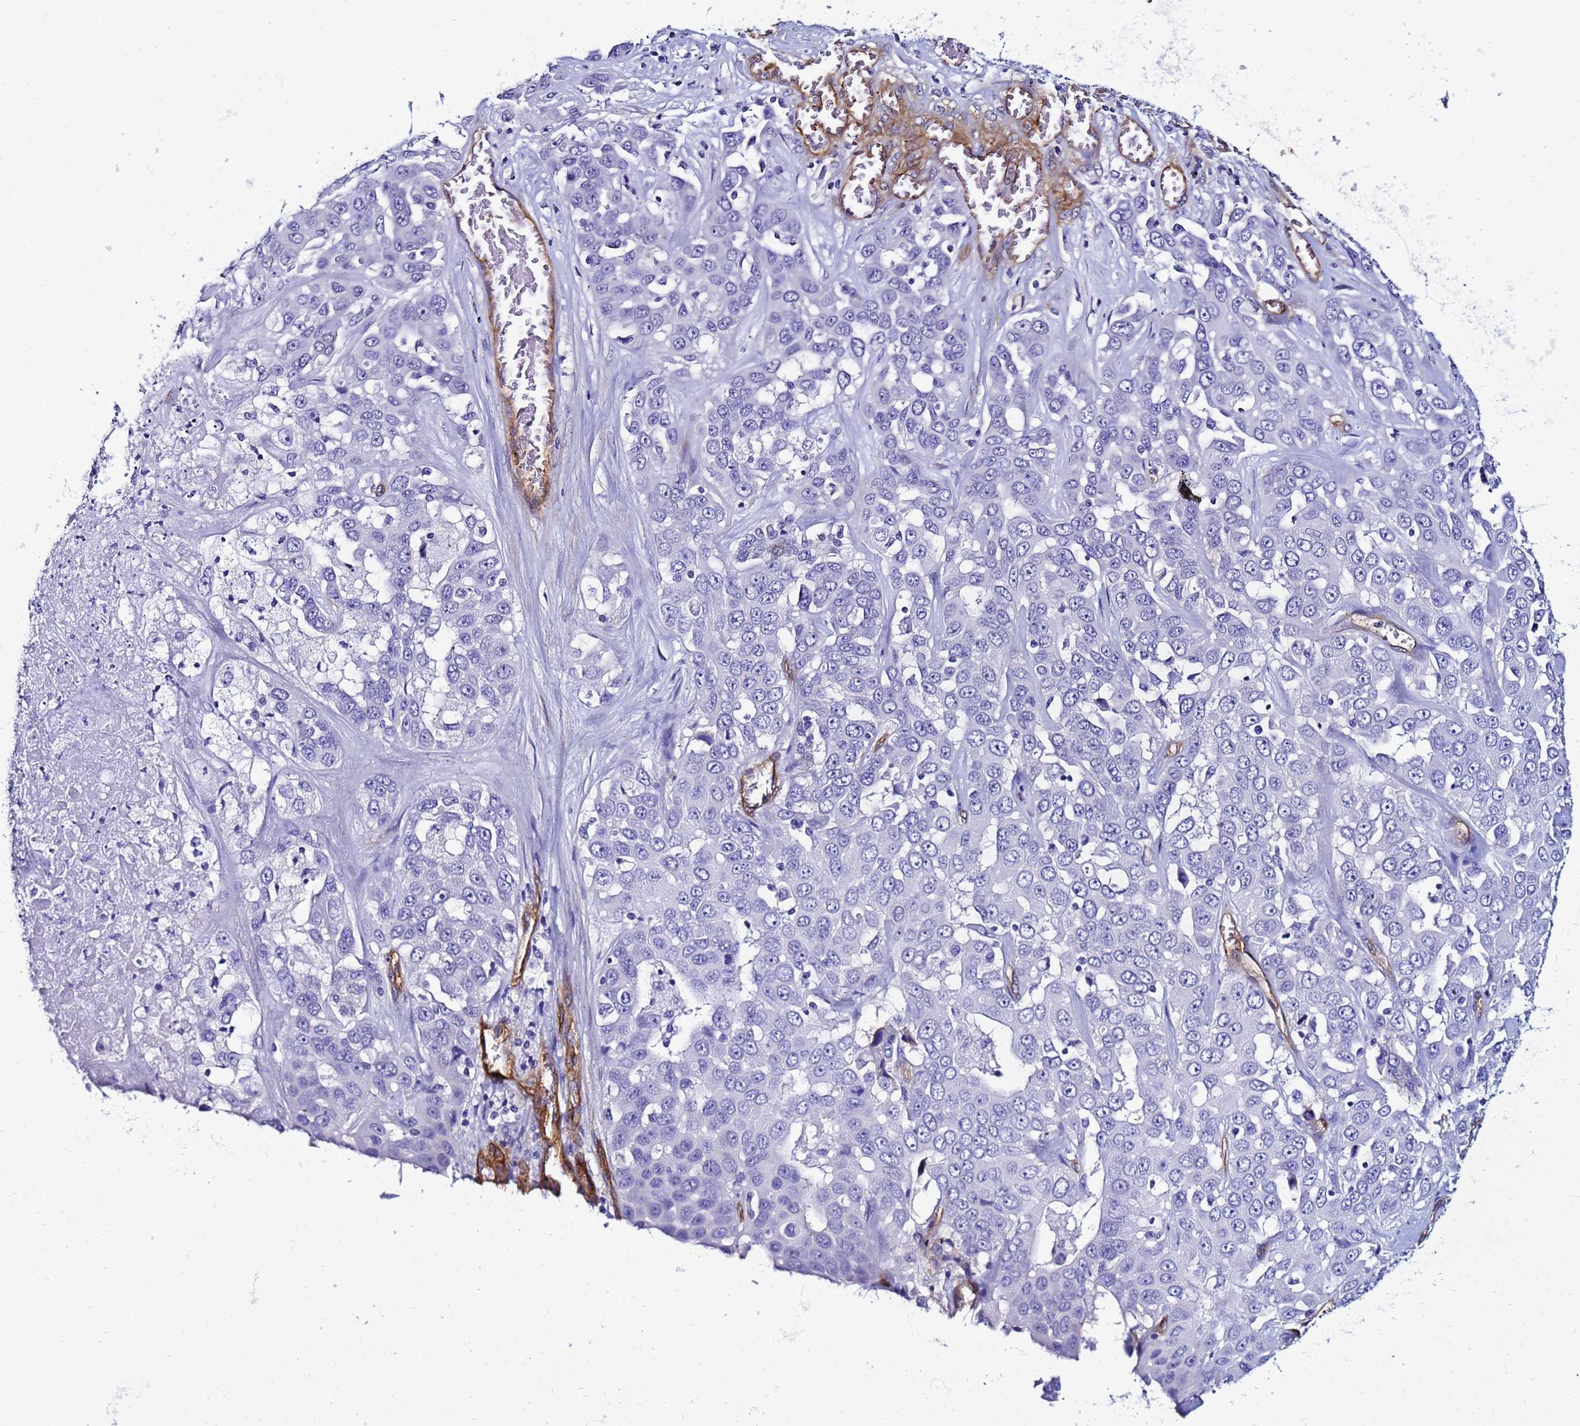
{"staining": {"intensity": "negative", "quantity": "none", "location": "none"}, "tissue": "liver cancer", "cell_type": "Tumor cells", "image_type": "cancer", "snomed": [{"axis": "morphology", "description": "Cholangiocarcinoma"}, {"axis": "topography", "description": "Liver"}], "caption": "Photomicrograph shows no significant protein positivity in tumor cells of cholangiocarcinoma (liver).", "gene": "DEFB104A", "patient": {"sex": "female", "age": 52}}